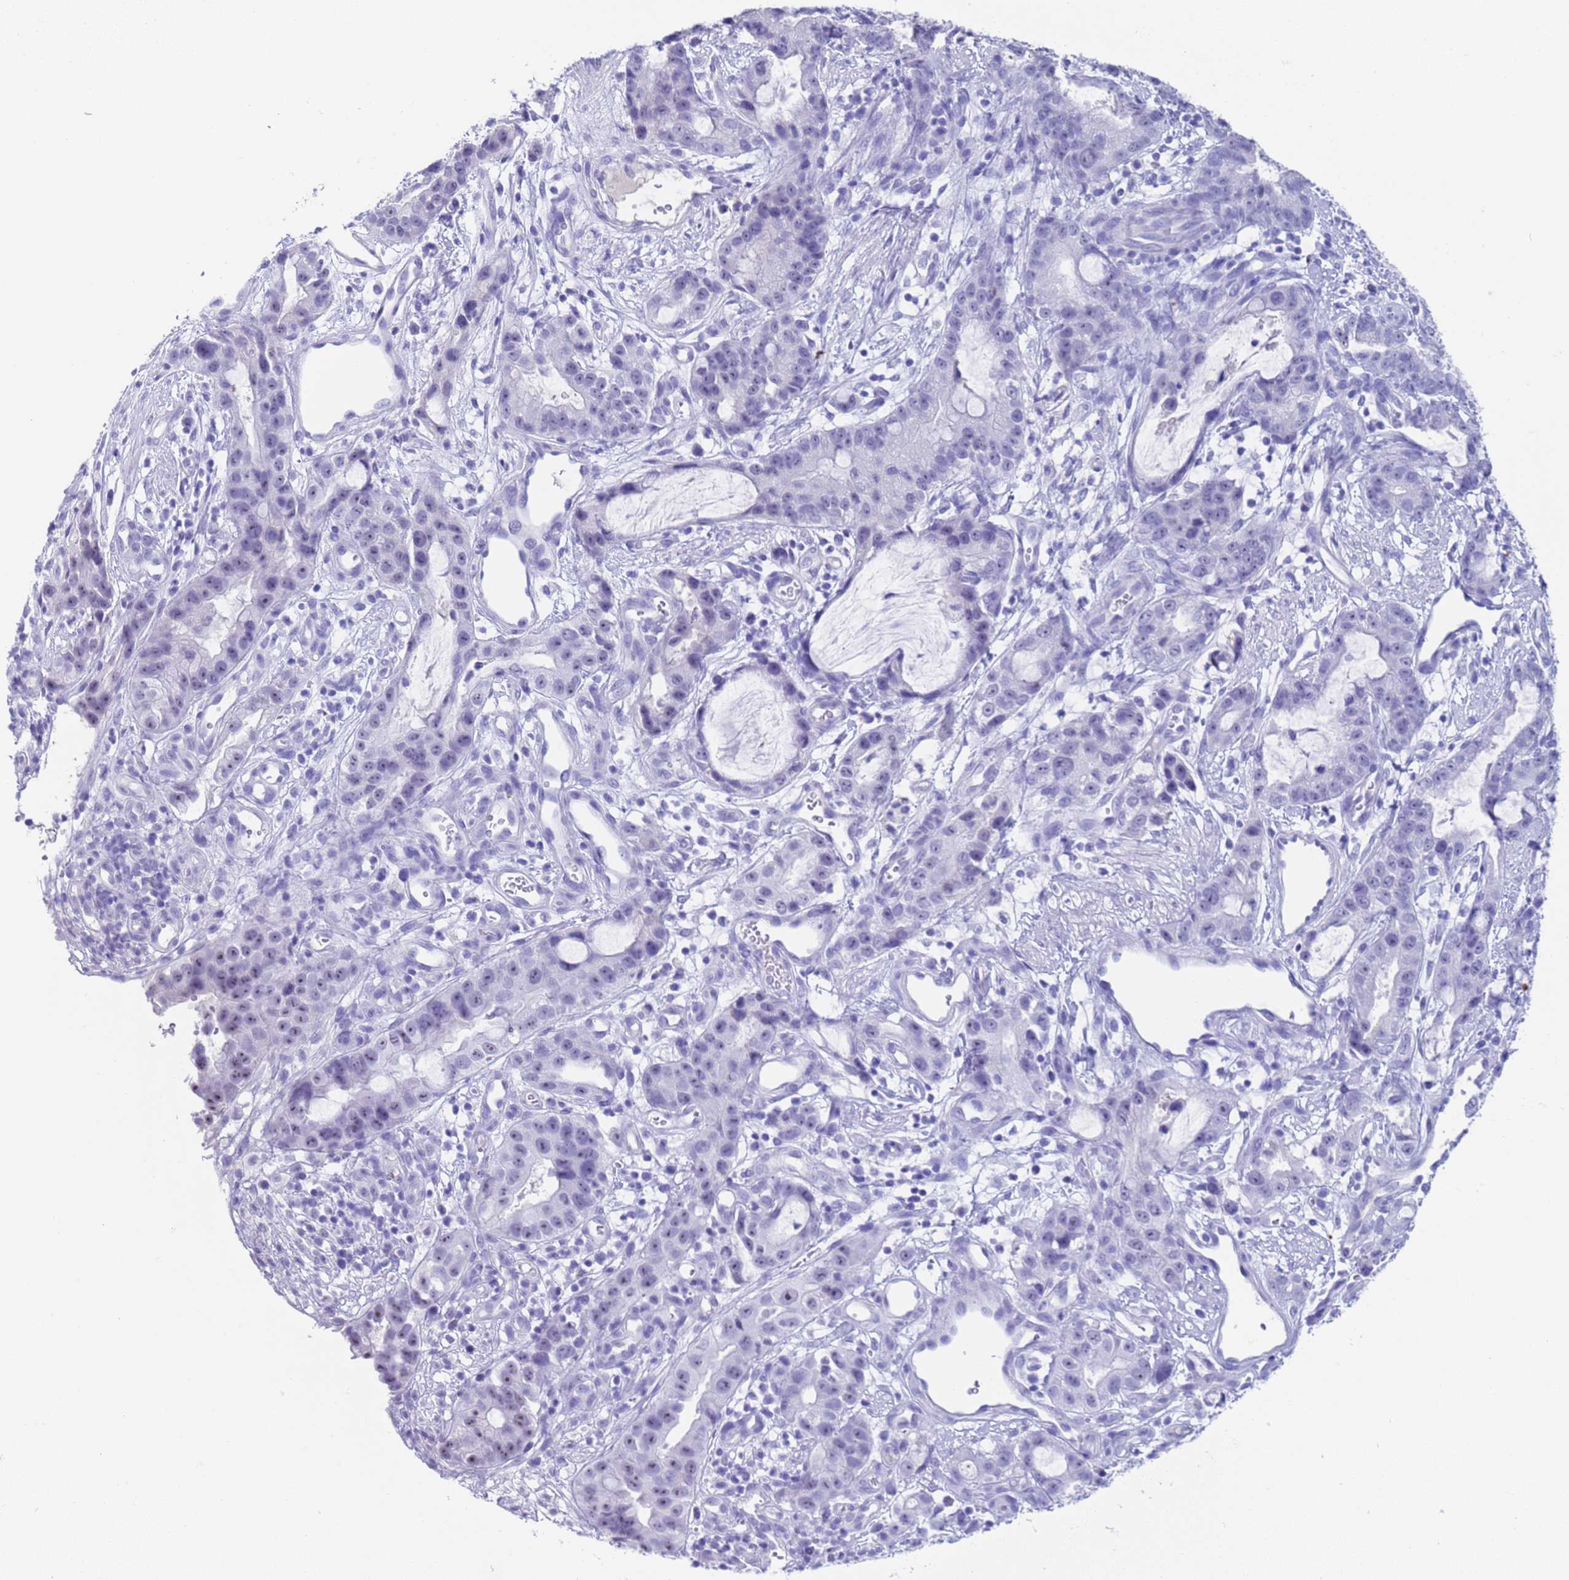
{"staining": {"intensity": "negative", "quantity": "none", "location": "none"}, "tissue": "stomach cancer", "cell_type": "Tumor cells", "image_type": "cancer", "snomed": [{"axis": "morphology", "description": "Adenocarcinoma, NOS"}, {"axis": "topography", "description": "Stomach"}], "caption": "Immunohistochemistry of stomach cancer (adenocarcinoma) shows no positivity in tumor cells.", "gene": "CKM", "patient": {"sex": "male", "age": 55}}